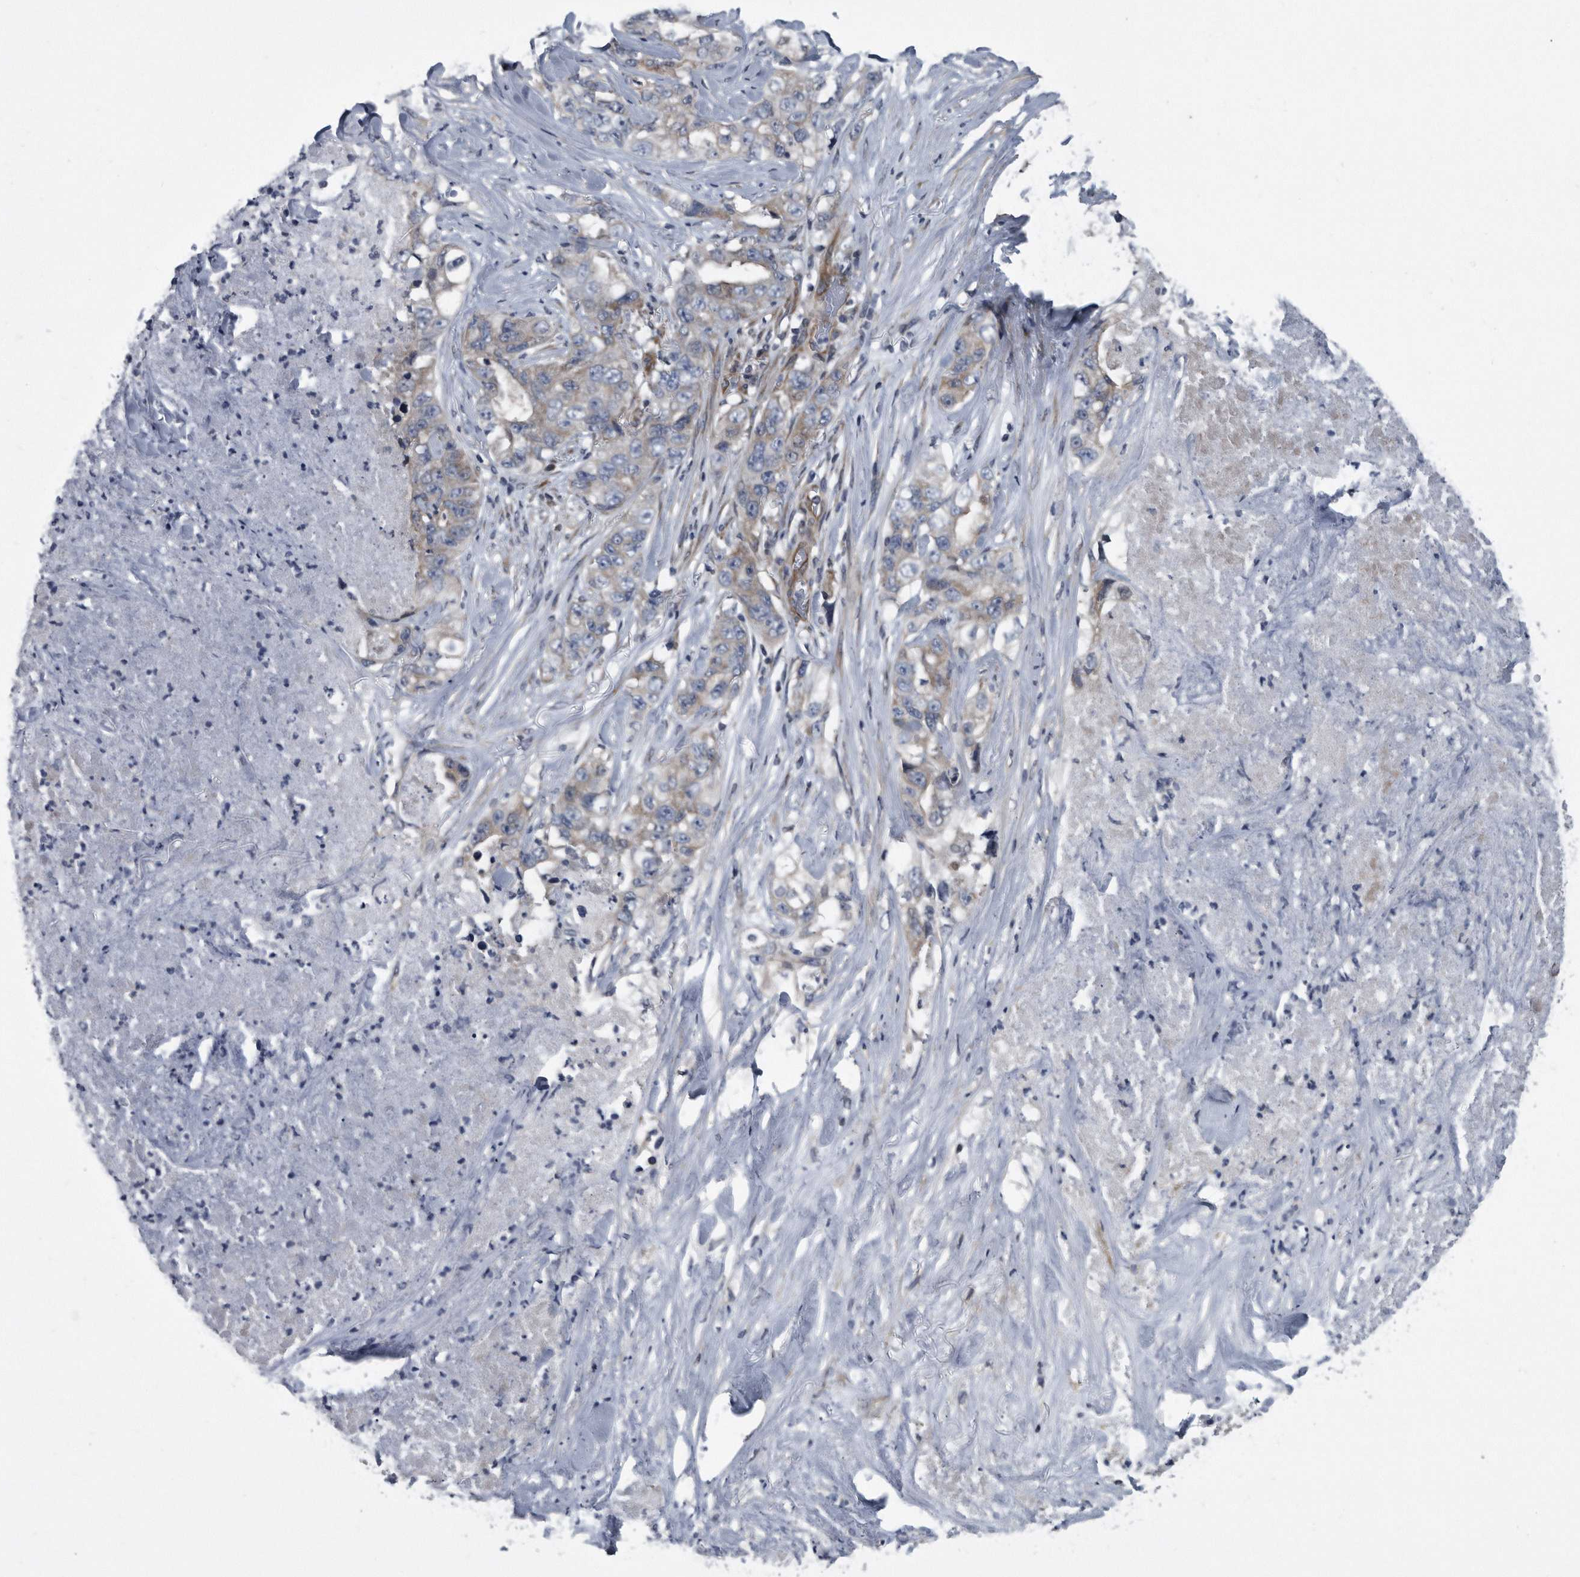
{"staining": {"intensity": "weak", "quantity": "25%-75%", "location": "cytoplasmic/membranous"}, "tissue": "lung cancer", "cell_type": "Tumor cells", "image_type": "cancer", "snomed": [{"axis": "morphology", "description": "Adenocarcinoma, NOS"}, {"axis": "topography", "description": "Lung"}], "caption": "The immunohistochemical stain labels weak cytoplasmic/membranous expression in tumor cells of lung cancer tissue.", "gene": "ARMCX1", "patient": {"sex": "female", "age": 51}}